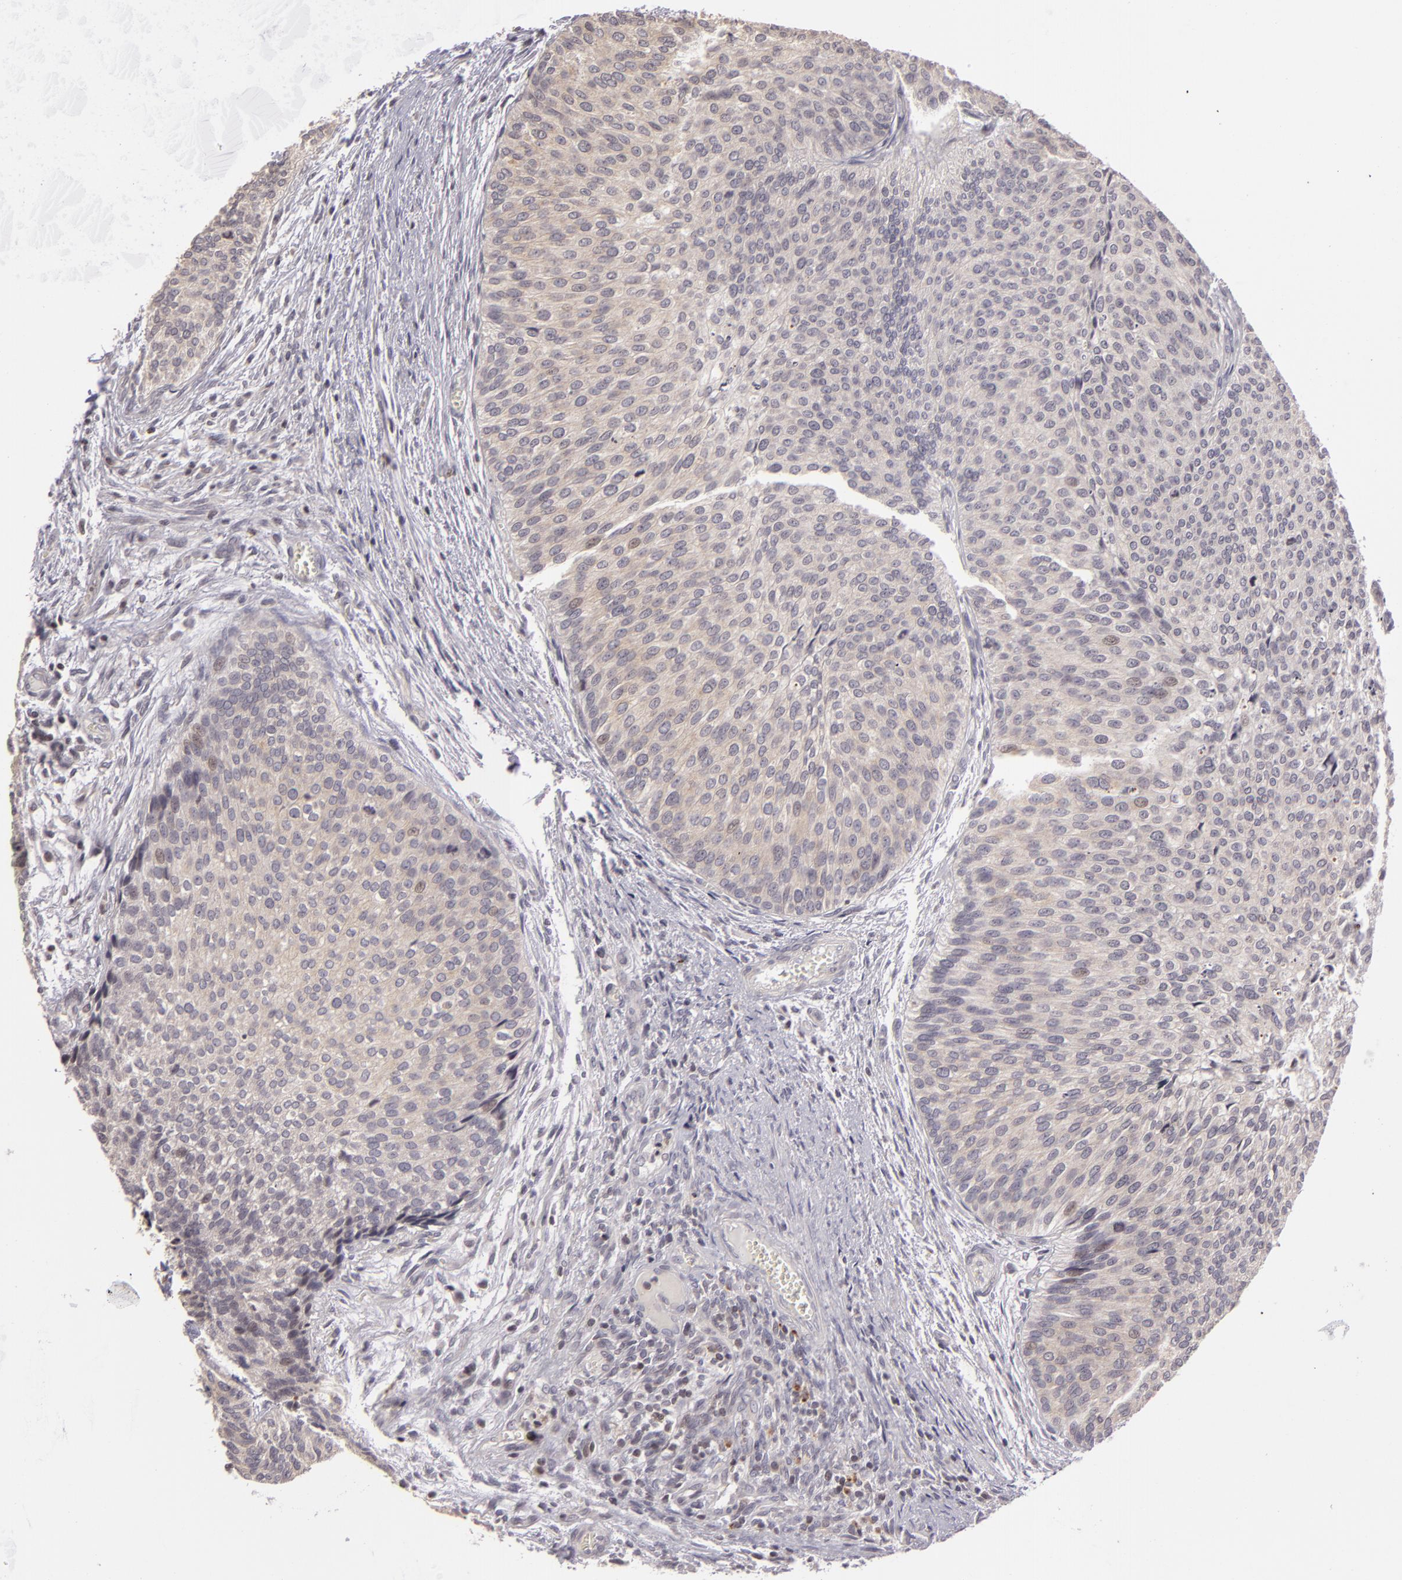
{"staining": {"intensity": "negative", "quantity": "none", "location": "none"}, "tissue": "urothelial cancer", "cell_type": "Tumor cells", "image_type": "cancer", "snomed": [{"axis": "morphology", "description": "Urothelial carcinoma, Low grade"}, {"axis": "topography", "description": "Urinary bladder"}], "caption": "Immunohistochemistry micrograph of human urothelial cancer stained for a protein (brown), which exhibits no staining in tumor cells.", "gene": "AKAP6", "patient": {"sex": "male", "age": 84}}